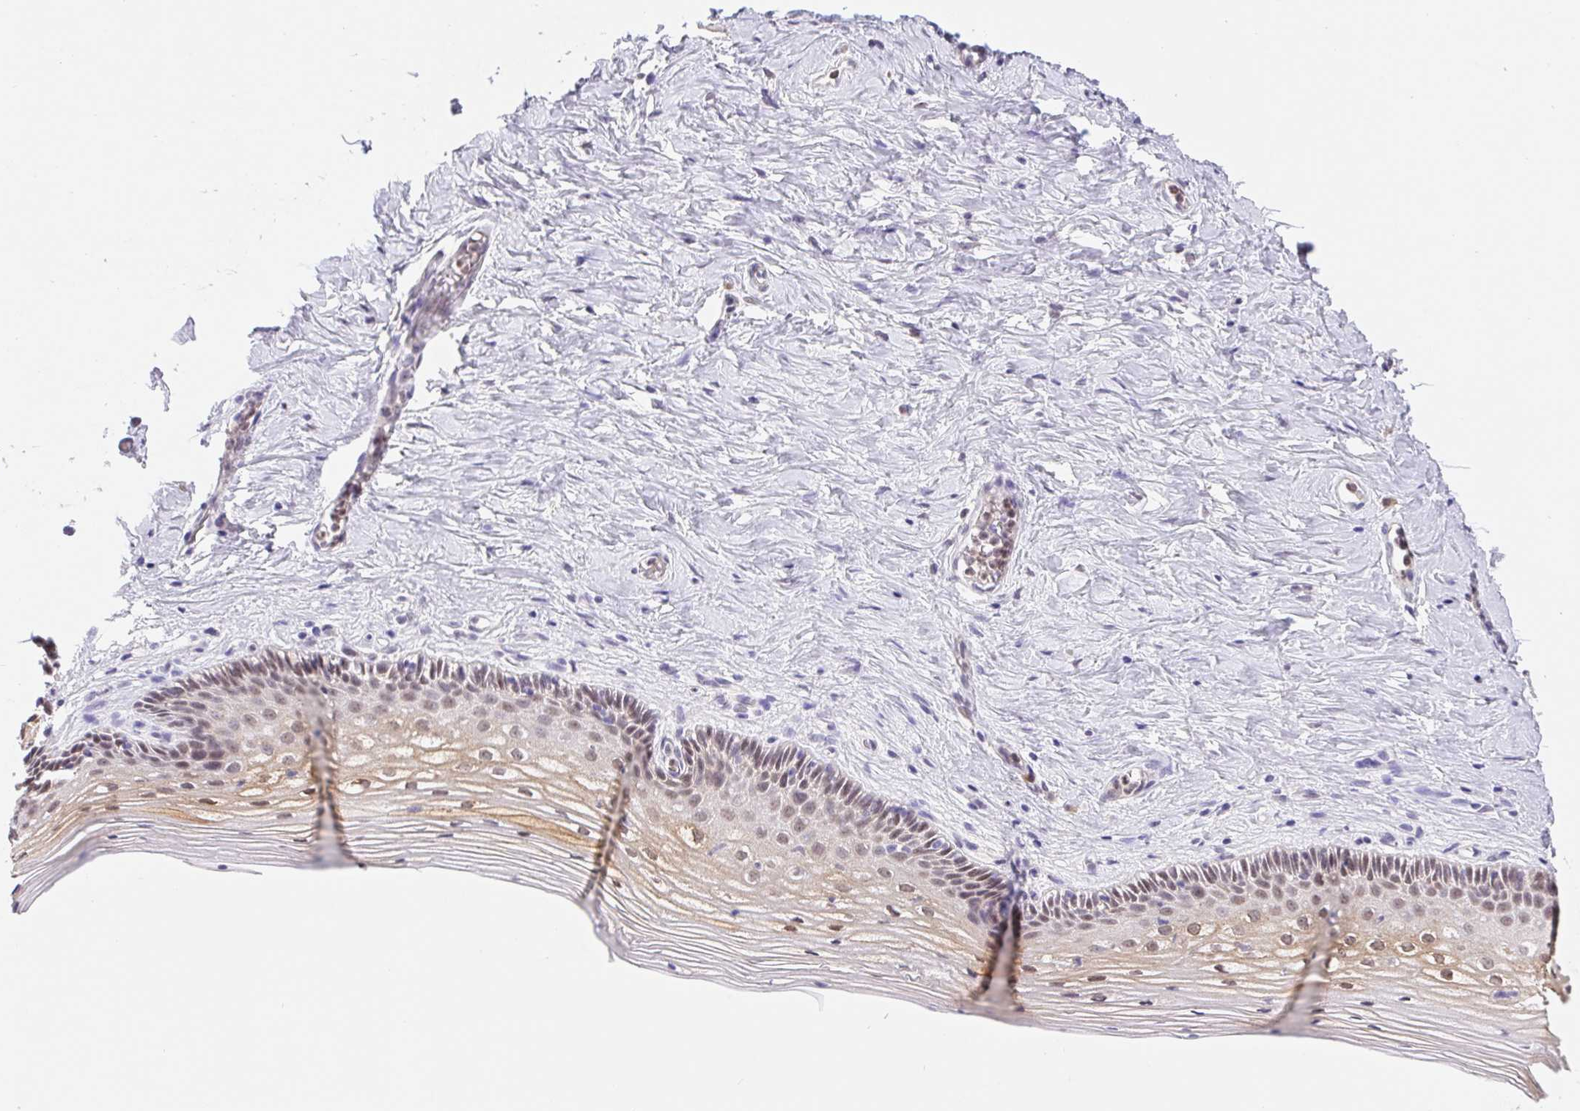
{"staining": {"intensity": "weak", "quantity": "25%-75%", "location": "cytoplasmic/membranous,nuclear"}, "tissue": "vagina", "cell_type": "Squamous epithelial cells", "image_type": "normal", "snomed": [{"axis": "morphology", "description": "Normal tissue, NOS"}, {"axis": "topography", "description": "Vagina"}], "caption": "Weak cytoplasmic/membranous,nuclear staining is identified in about 25%-75% of squamous epithelial cells in benign vagina.", "gene": "L3MBTL4", "patient": {"sex": "female", "age": 45}}